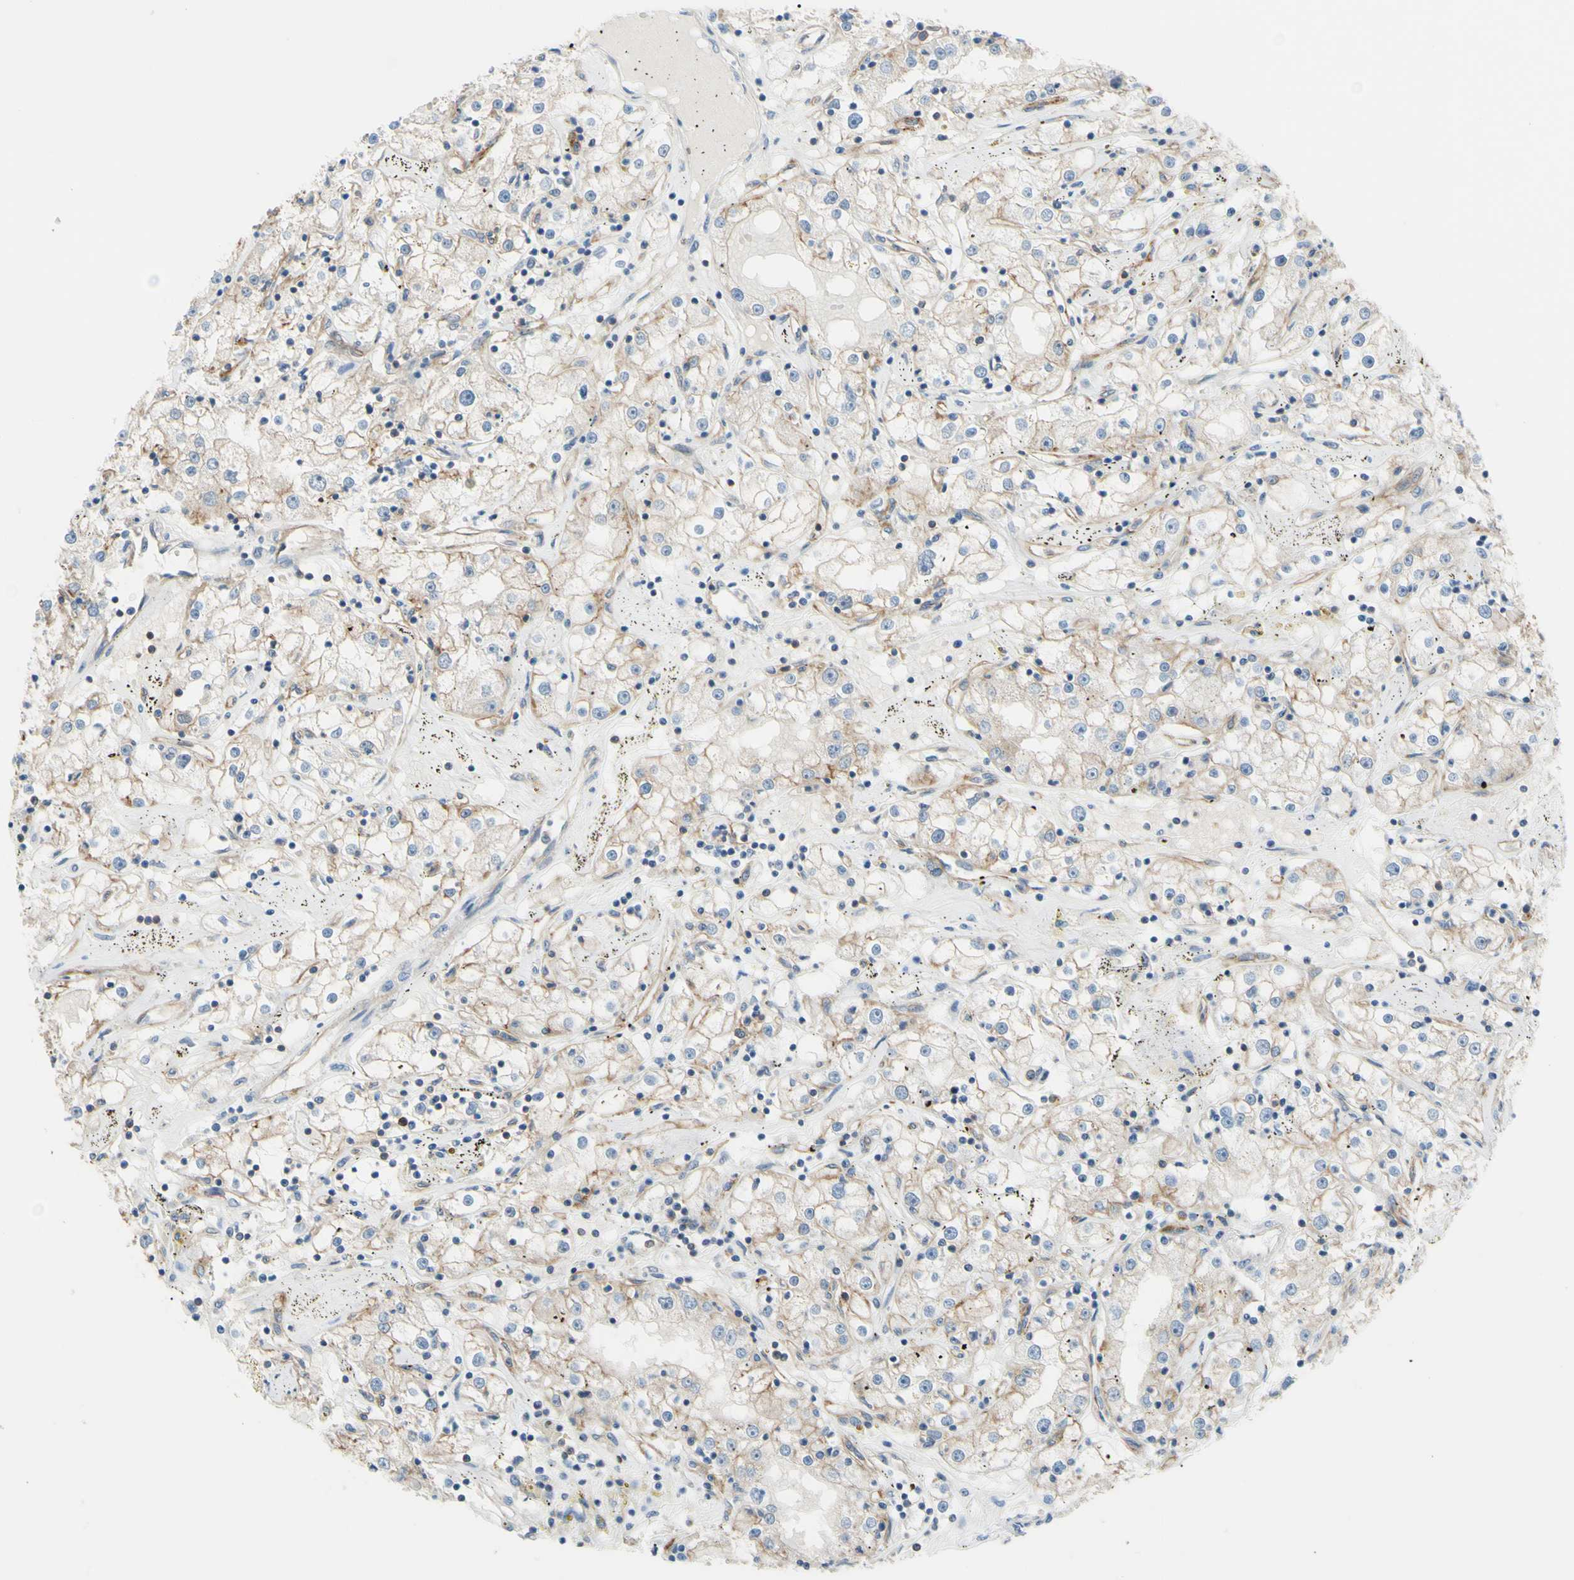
{"staining": {"intensity": "negative", "quantity": "none", "location": "none"}, "tissue": "renal cancer", "cell_type": "Tumor cells", "image_type": "cancer", "snomed": [{"axis": "morphology", "description": "Adenocarcinoma, NOS"}, {"axis": "topography", "description": "Kidney"}], "caption": "A micrograph of renal cancer (adenocarcinoma) stained for a protein exhibits no brown staining in tumor cells.", "gene": "ADD1", "patient": {"sex": "male", "age": 56}}